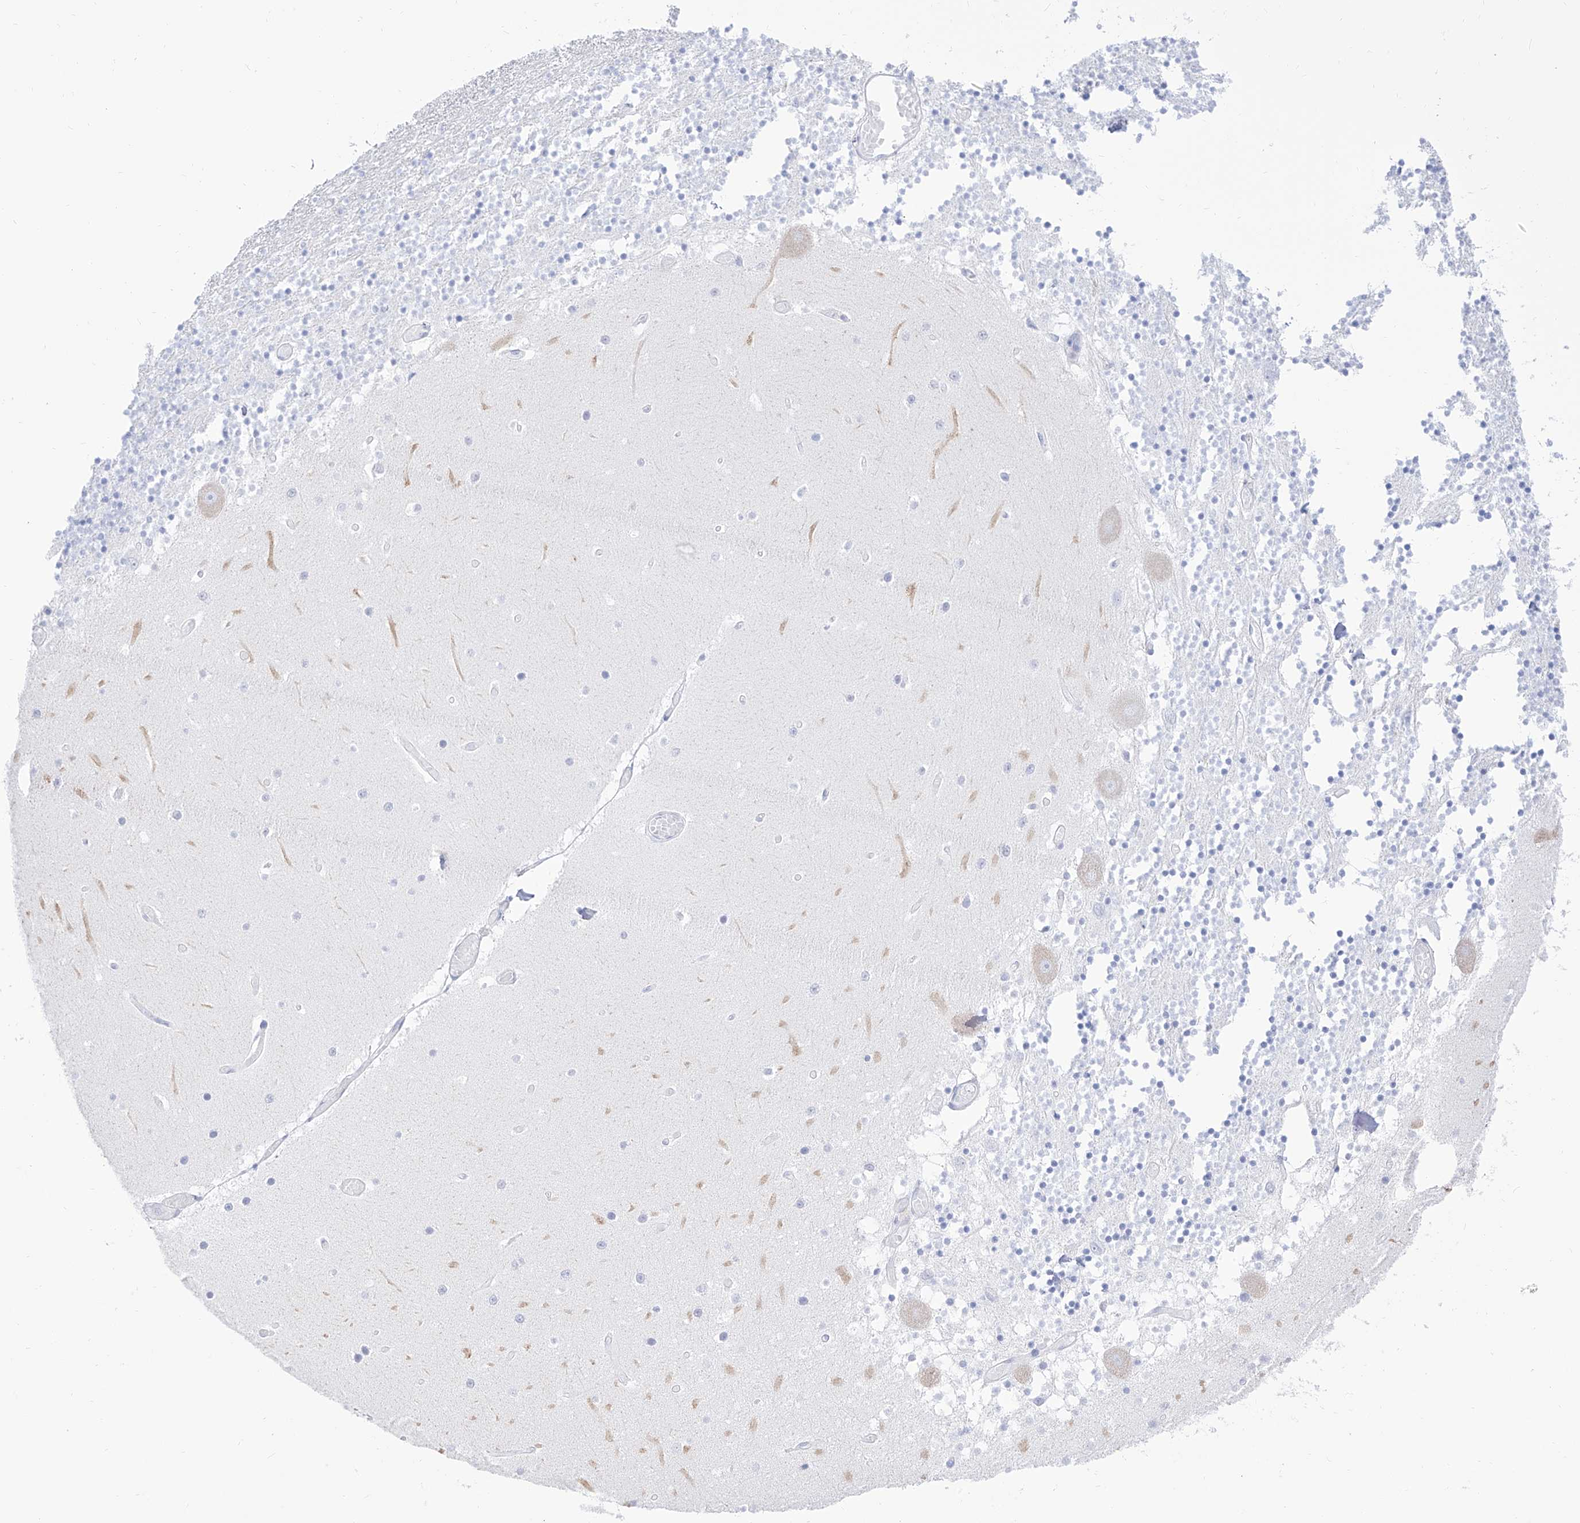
{"staining": {"intensity": "negative", "quantity": "none", "location": "none"}, "tissue": "cerebellum", "cell_type": "Cells in granular layer", "image_type": "normal", "snomed": [{"axis": "morphology", "description": "Normal tissue, NOS"}, {"axis": "topography", "description": "Cerebellum"}], "caption": "This is a image of IHC staining of unremarkable cerebellum, which shows no expression in cells in granular layer. Brightfield microscopy of IHC stained with DAB (3,3'-diaminobenzidine) (brown) and hematoxylin (blue), captured at high magnification.", "gene": "TRPC7", "patient": {"sex": "female", "age": 28}}